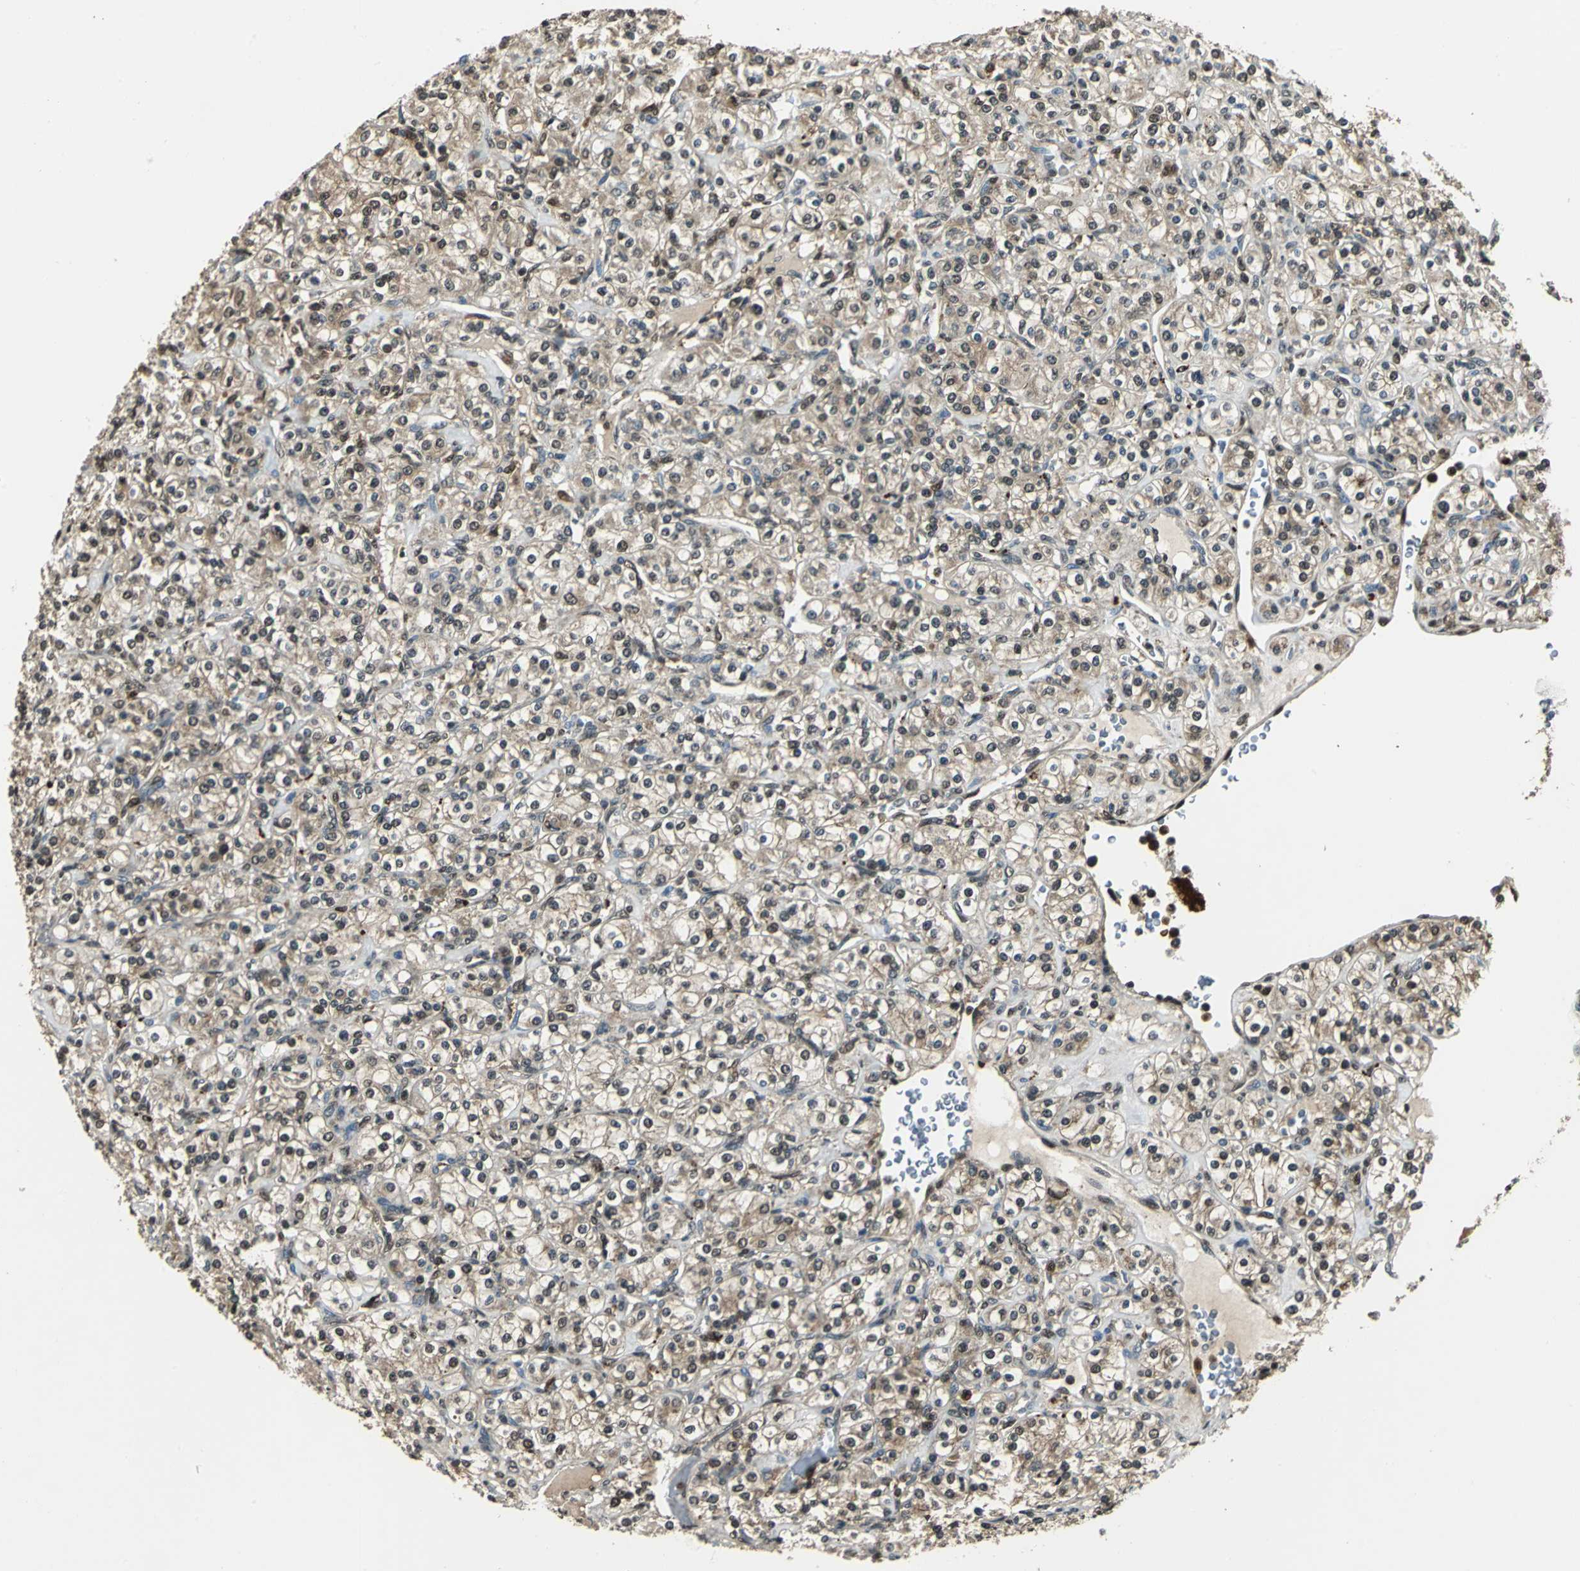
{"staining": {"intensity": "weak", "quantity": "25%-75%", "location": "cytoplasmic/membranous,nuclear"}, "tissue": "renal cancer", "cell_type": "Tumor cells", "image_type": "cancer", "snomed": [{"axis": "morphology", "description": "Adenocarcinoma, NOS"}, {"axis": "topography", "description": "Kidney"}], "caption": "The micrograph exhibits staining of renal cancer (adenocarcinoma), revealing weak cytoplasmic/membranous and nuclear protein expression (brown color) within tumor cells. Using DAB (3,3'-diaminobenzidine) (brown) and hematoxylin (blue) stains, captured at high magnification using brightfield microscopy.", "gene": "PPP1R13L", "patient": {"sex": "male", "age": 77}}